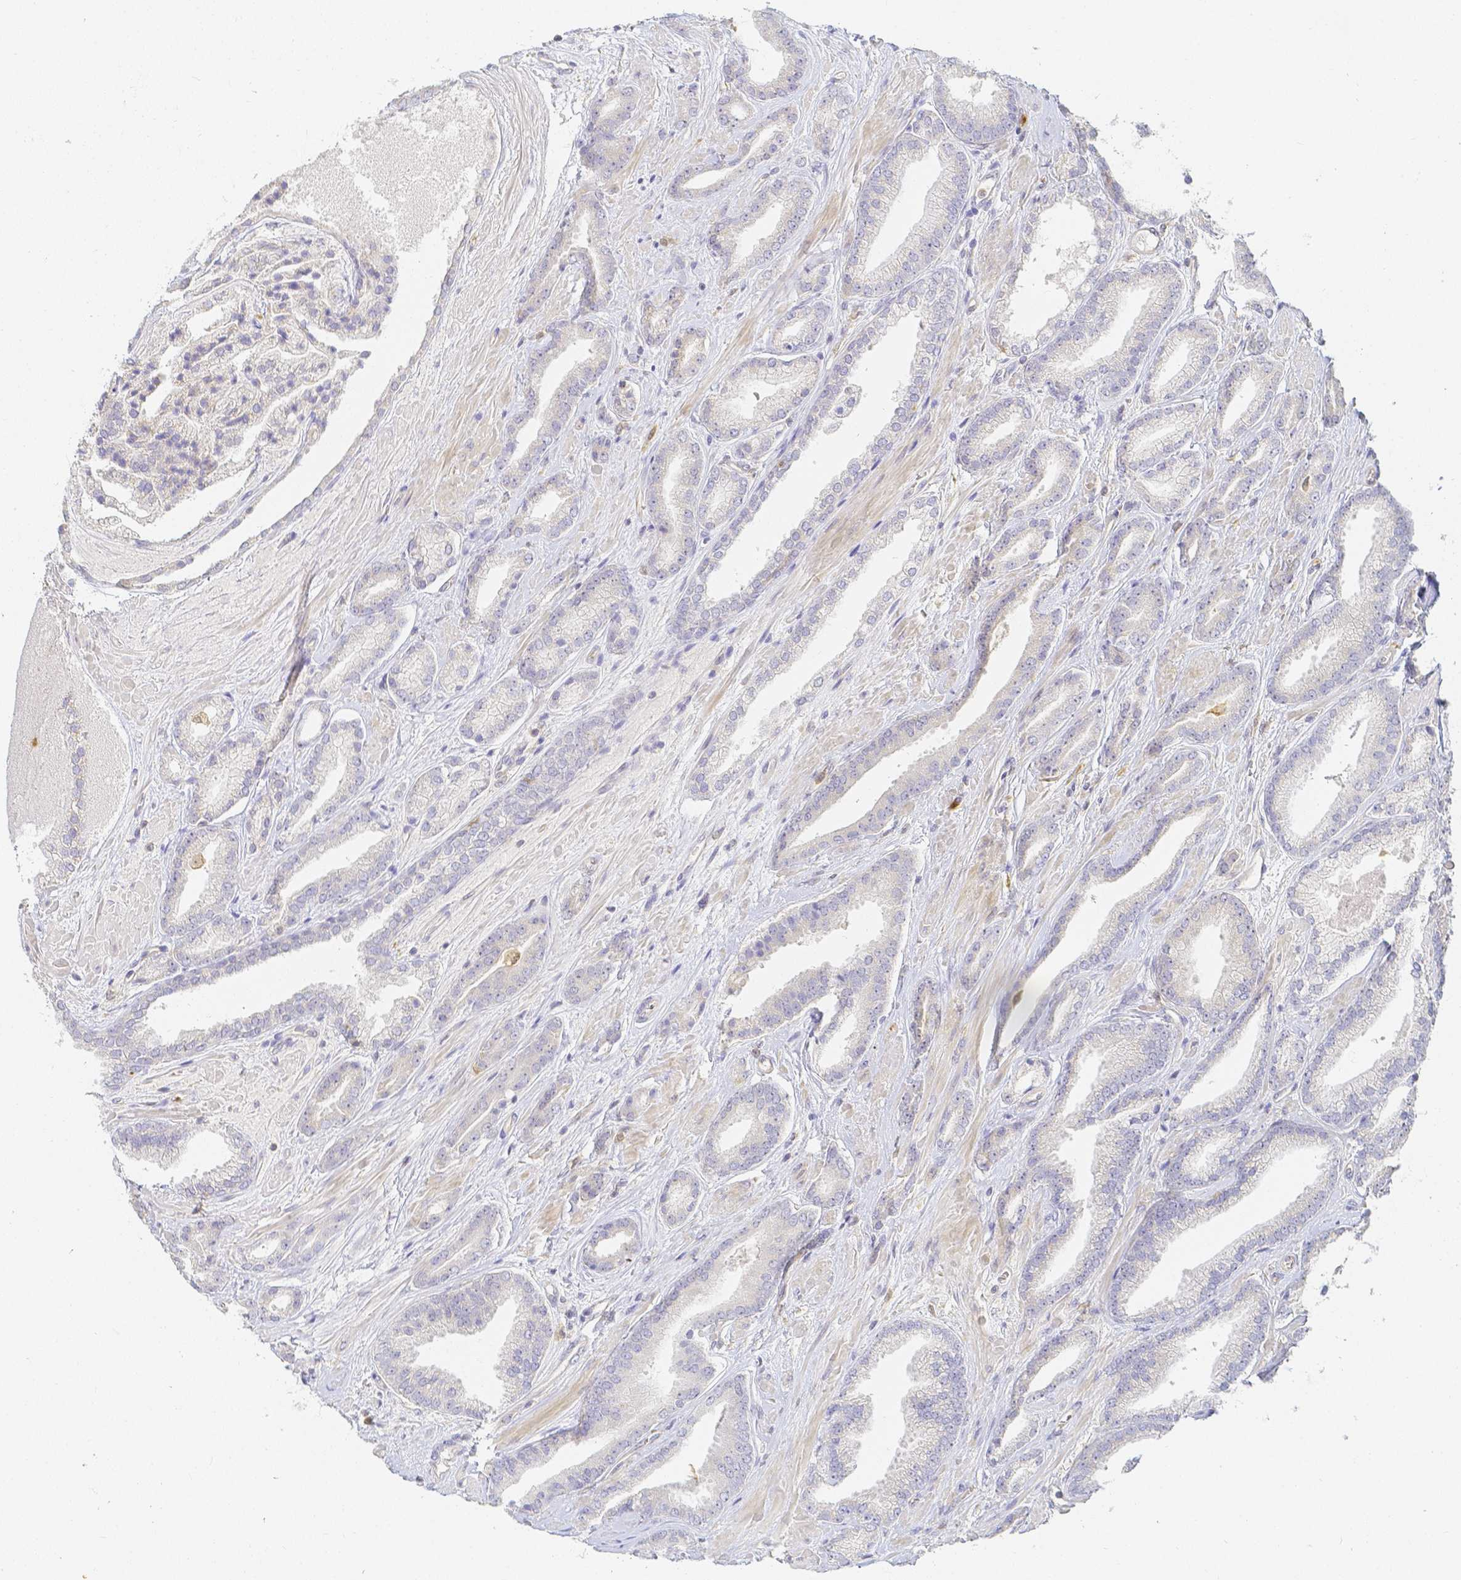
{"staining": {"intensity": "negative", "quantity": "none", "location": "none"}, "tissue": "prostate cancer", "cell_type": "Tumor cells", "image_type": "cancer", "snomed": [{"axis": "morphology", "description": "Adenocarcinoma, High grade"}, {"axis": "topography", "description": "Prostate"}], "caption": "The image demonstrates no staining of tumor cells in high-grade adenocarcinoma (prostate).", "gene": "KCNH1", "patient": {"sex": "male", "age": 56}}